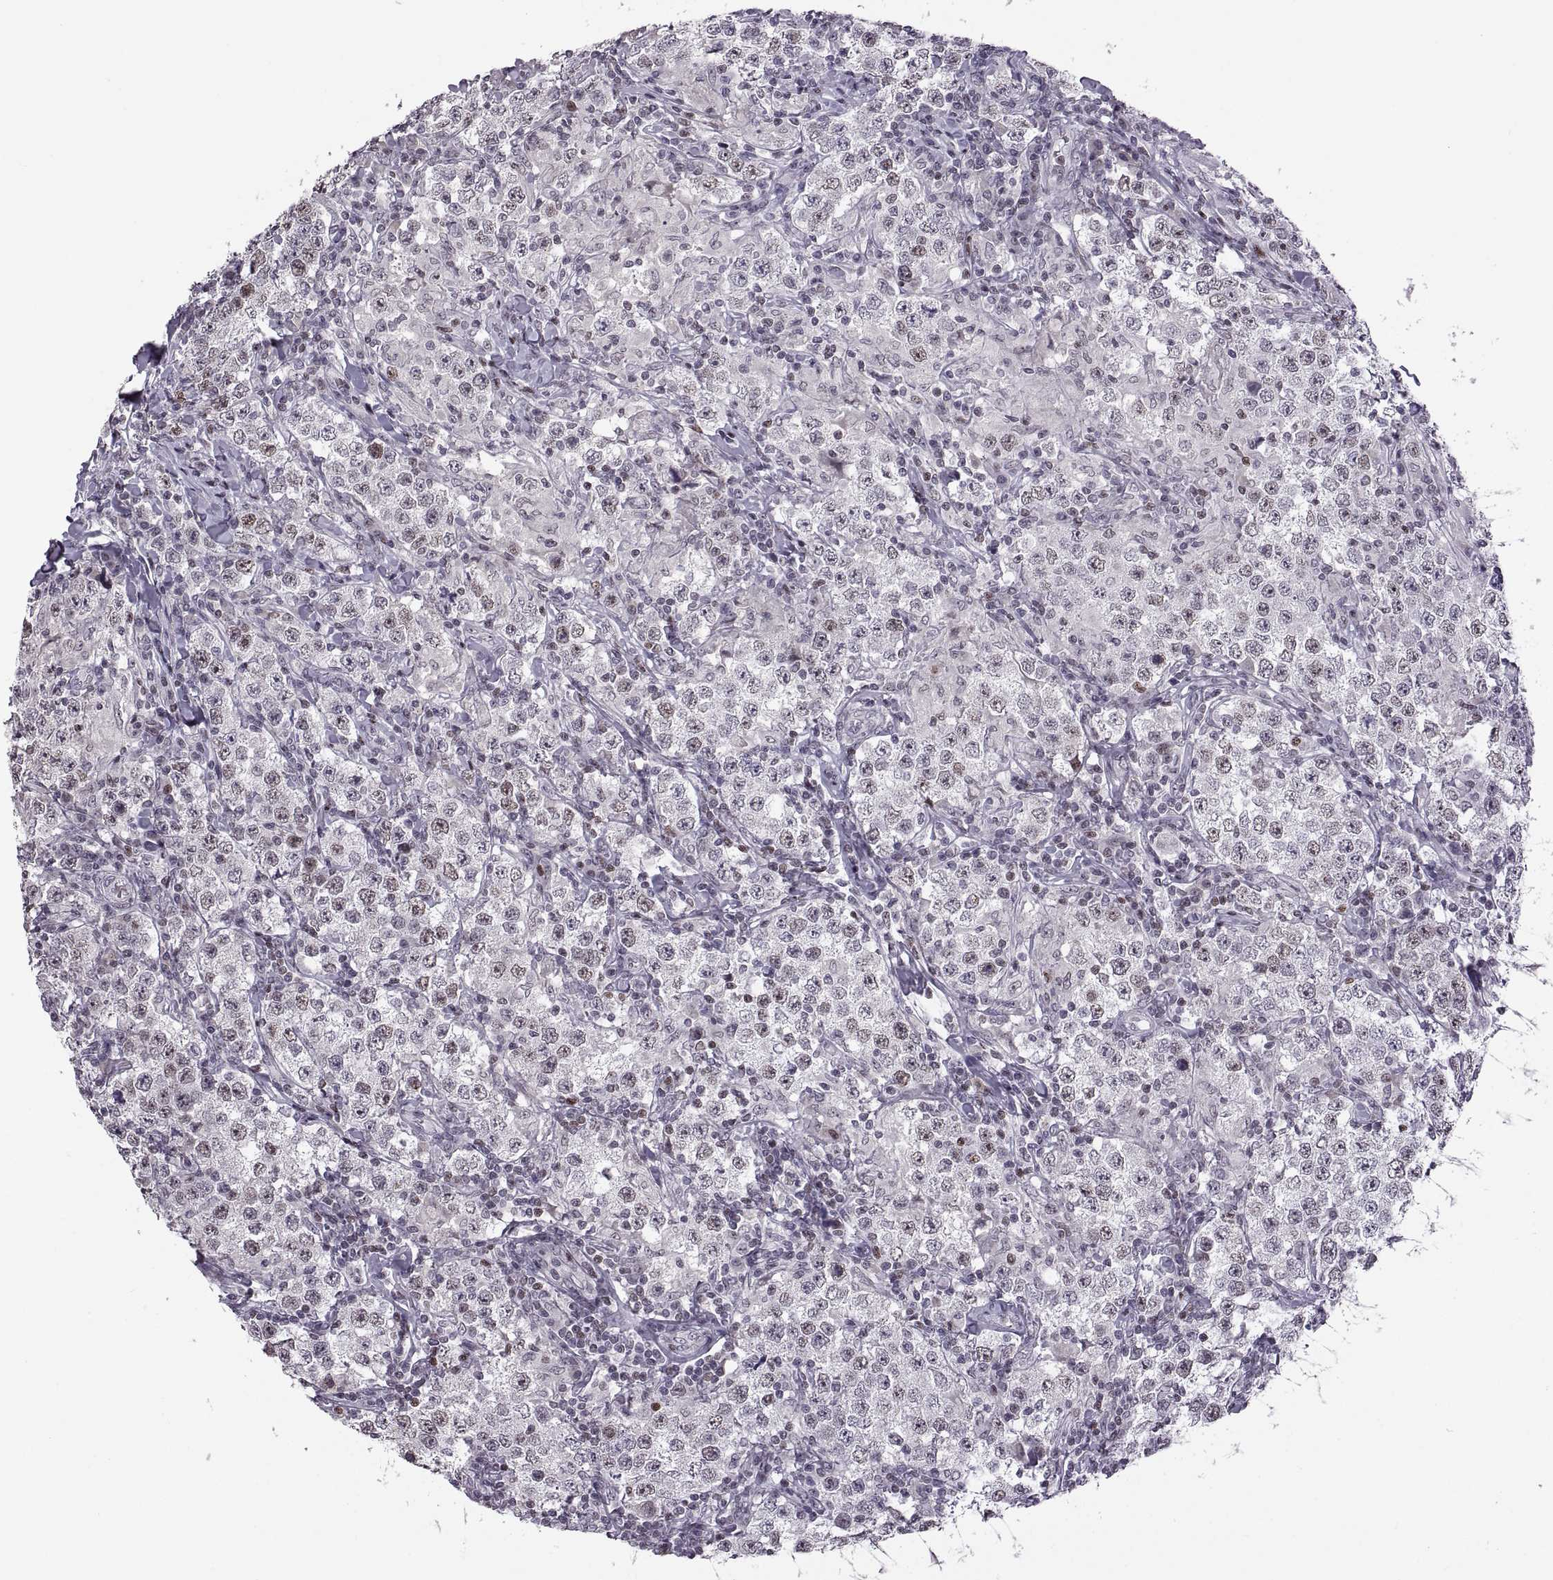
{"staining": {"intensity": "weak", "quantity": "<25%", "location": "nuclear"}, "tissue": "testis cancer", "cell_type": "Tumor cells", "image_type": "cancer", "snomed": [{"axis": "morphology", "description": "Seminoma, NOS"}, {"axis": "morphology", "description": "Carcinoma, Embryonal, NOS"}, {"axis": "topography", "description": "Testis"}], "caption": "There is no significant positivity in tumor cells of testis cancer (seminoma).", "gene": "NEK2", "patient": {"sex": "male", "age": 41}}